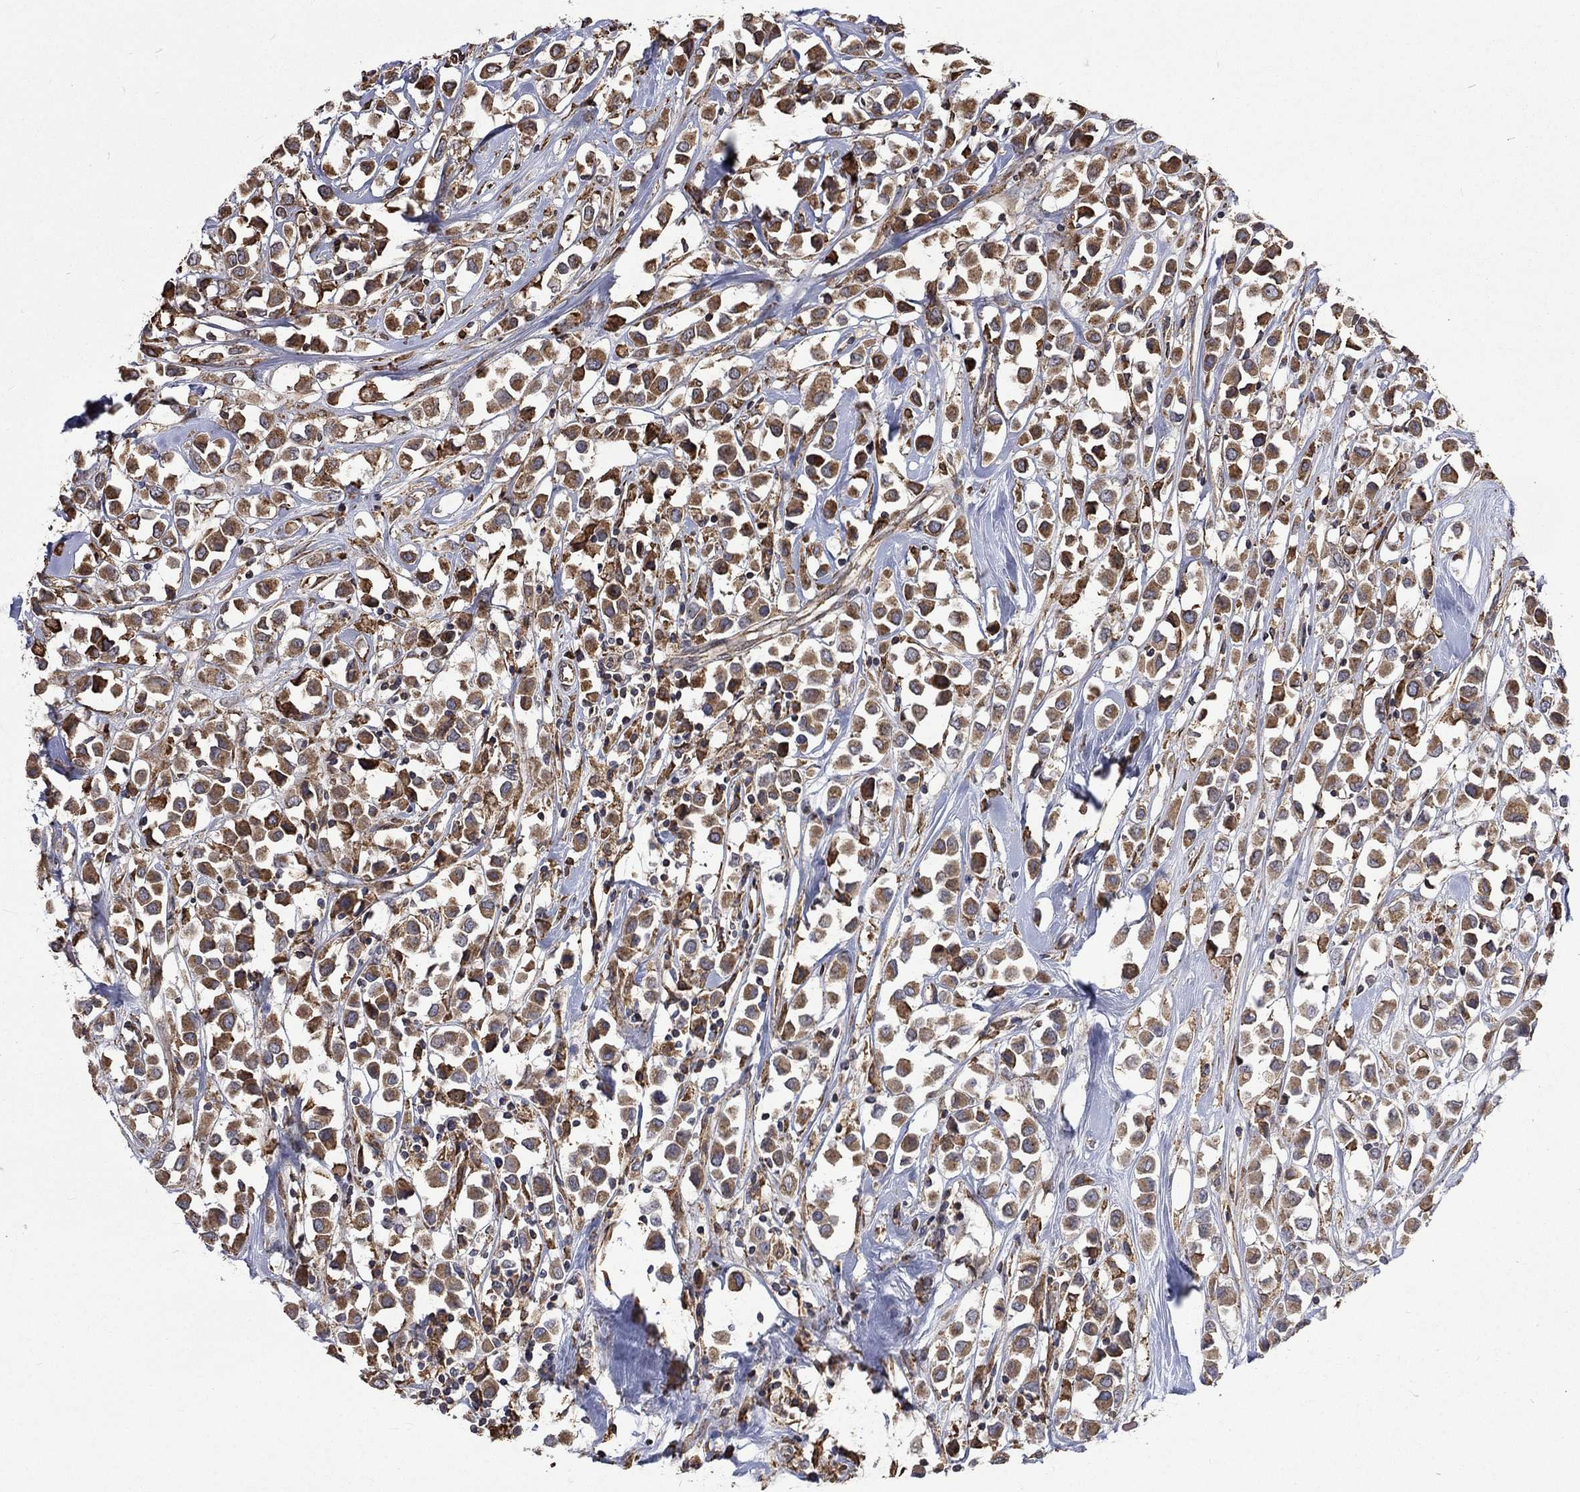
{"staining": {"intensity": "moderate", "quantity": ">75%", "location": "cytoplasmic/membranous"}, "tissue": "breast cancer", "cell_type": "Tumor cells", "image_type": "cancer", "snomed": [{"axis": "morphology", "description": "Duct carcinoma"}, {"axis": "topography", "description": "Breast"}], "caption": "Immunohistochemistry (IHC) of breast cancer (invasive ductal carcinoma) exhibits medium levels of moderate cytoplasmic/membranous expression in approximately >75% of tumor cells. Ihc stains the protein in brown and the nuclei are stained blue.", "gene": "ESRRA", "patient": {"sex": "female", "age": 61}}